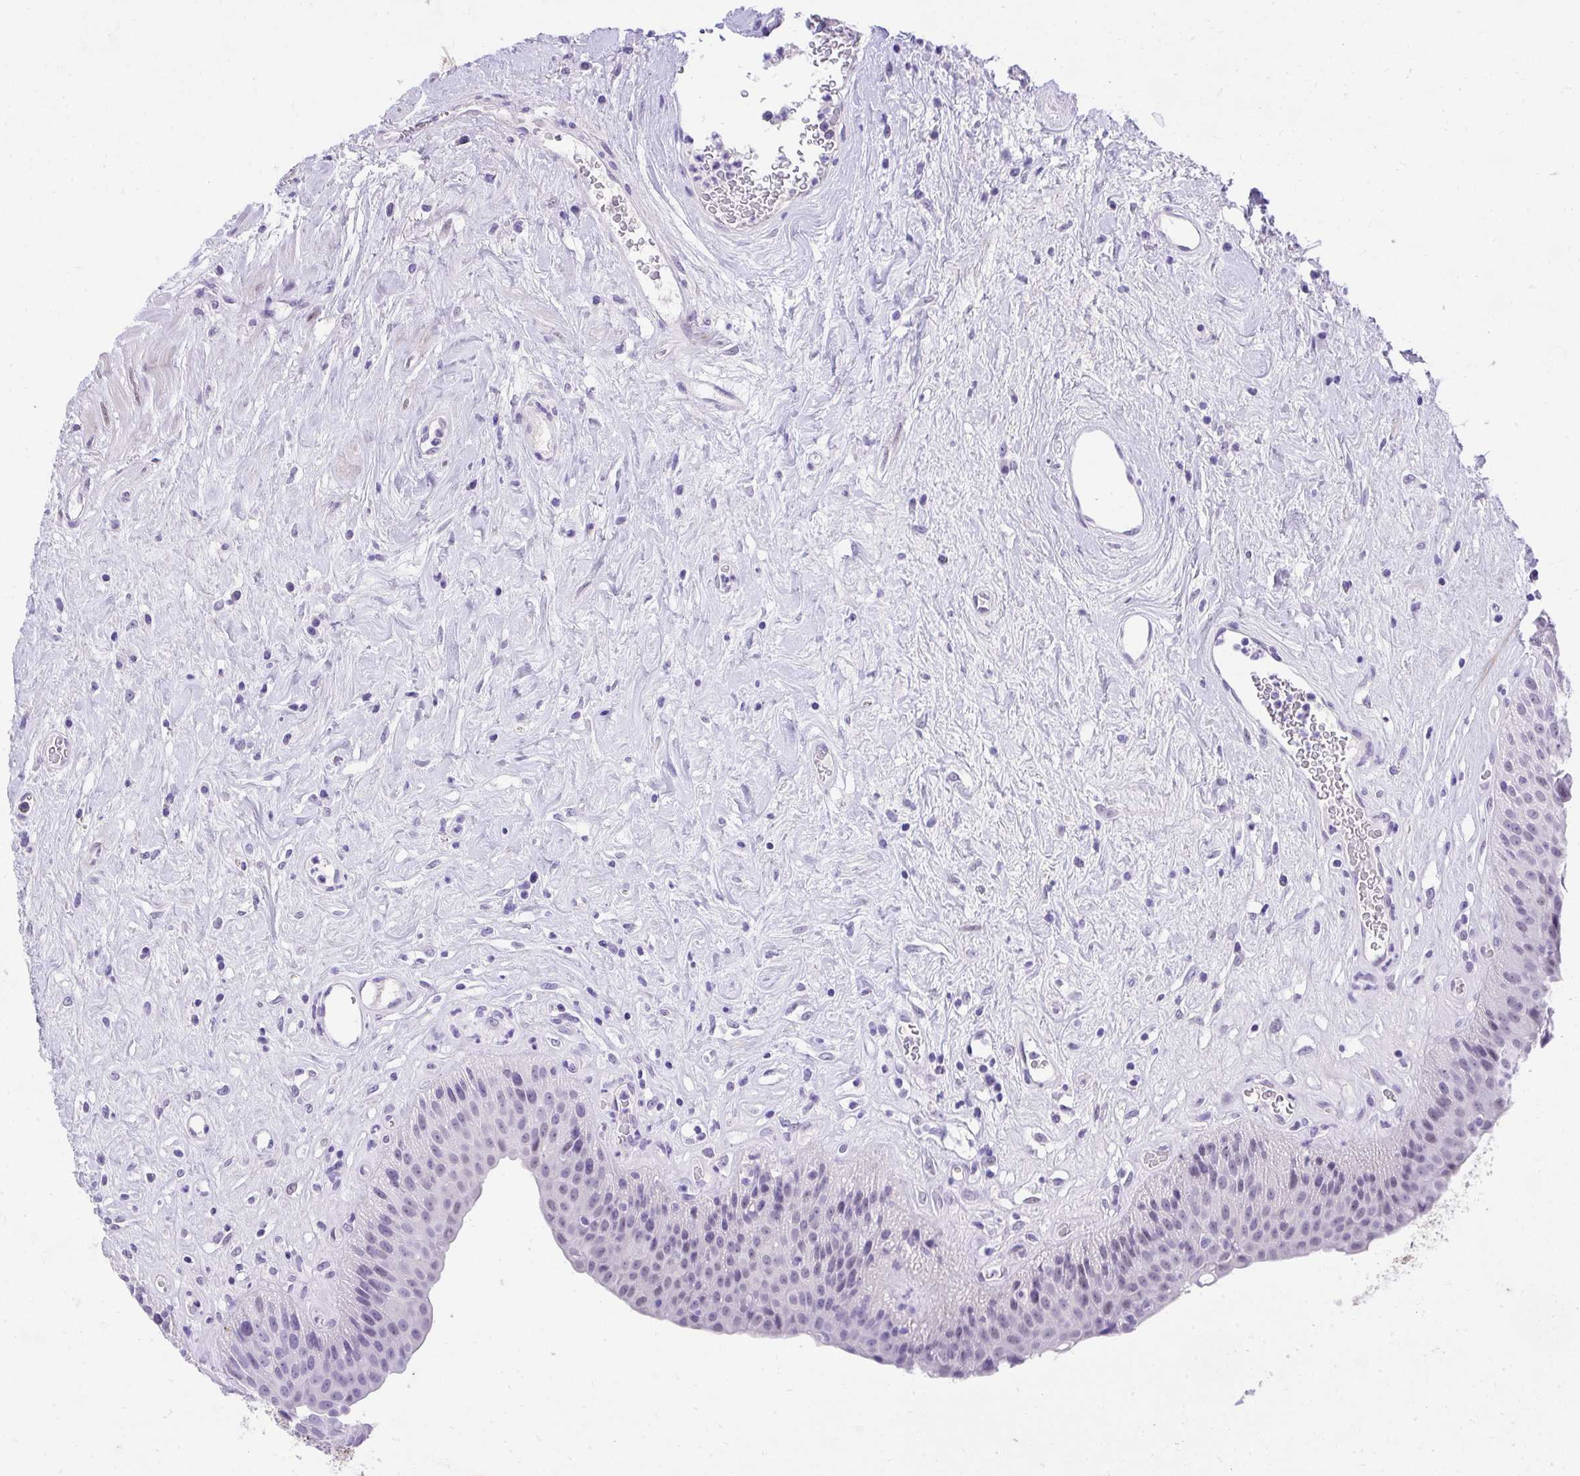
{"staining": {"intensity": "negative", "quantity": "none", "location": "none"}, "tissue": "urinary bladder", "cell_type": "Urothelial cells", "image_type": "normal", "snomed": [{"axis": "morphology", "description": "Normal tissue, NOS"}, {"axis": "topography", "description": "Urinary bladder"}], "caption": "A high-resolution image shows IHC staining of benign urinary bladder, which demonstrates no significant staining in urothelial cells. (Brightfield microscopy of DAB (3,3'-diaminobenzidine) immunohistochemistry at high magnification).", "gene": "KLK1", "patient": {"sex": "female", "age": 56}}